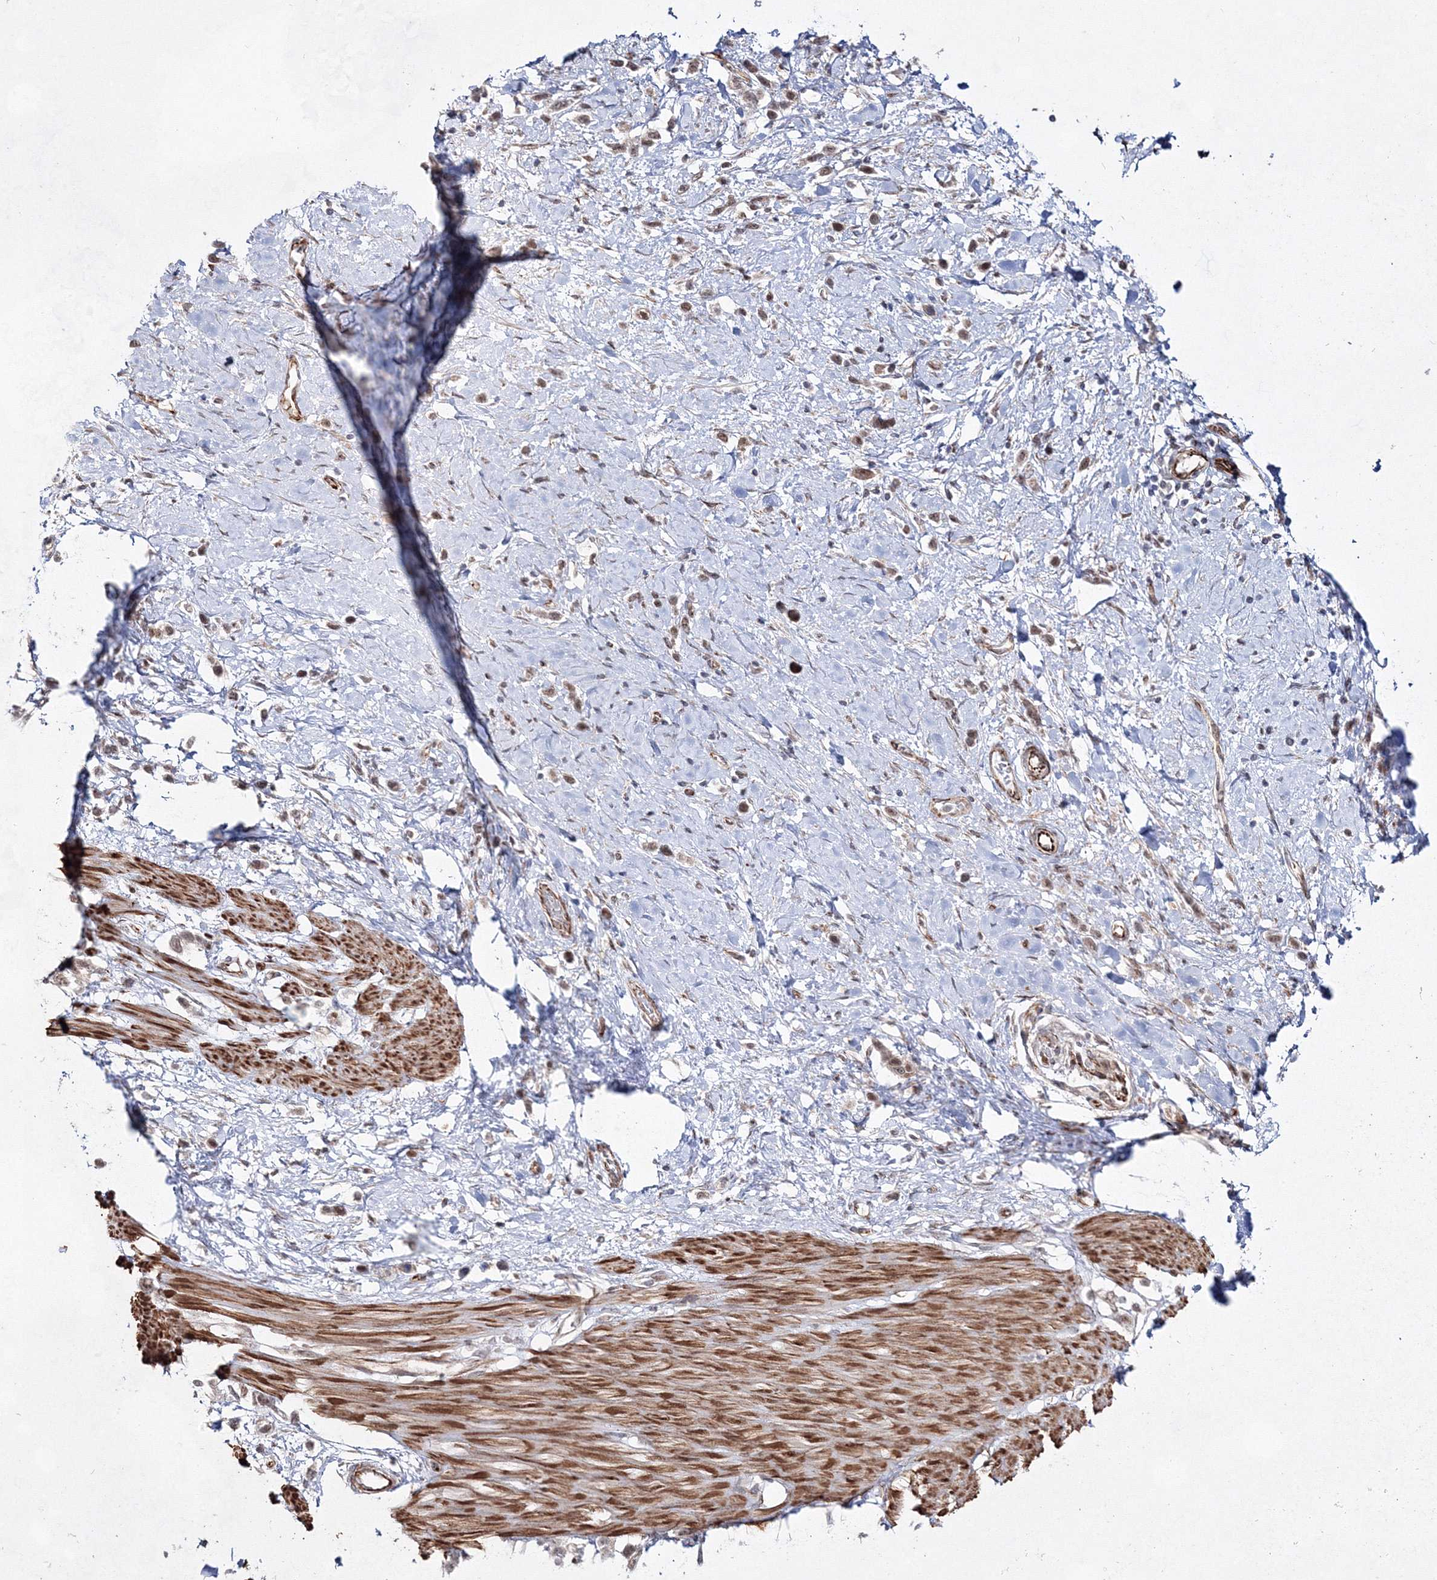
{"staining": {"intensity": "weak", "quantity": ">75%", "location": "nuclear"}, "tissue": "stomach cancer", "cell_type": "Tumor cells", "image_type": "cancer", "snomed": [{"axis": "morphology", "description": "Adenocarcinoma, NOS"}, {"axis": "topography", "description": "Stomach"}], "caption": "Weak nuclear expression for a protein is identified in approximately >75% of tumor cells of stomach cancer using IHC.", "gene": "SNIP1", "patient": {"sex": "female", "age": 65}}